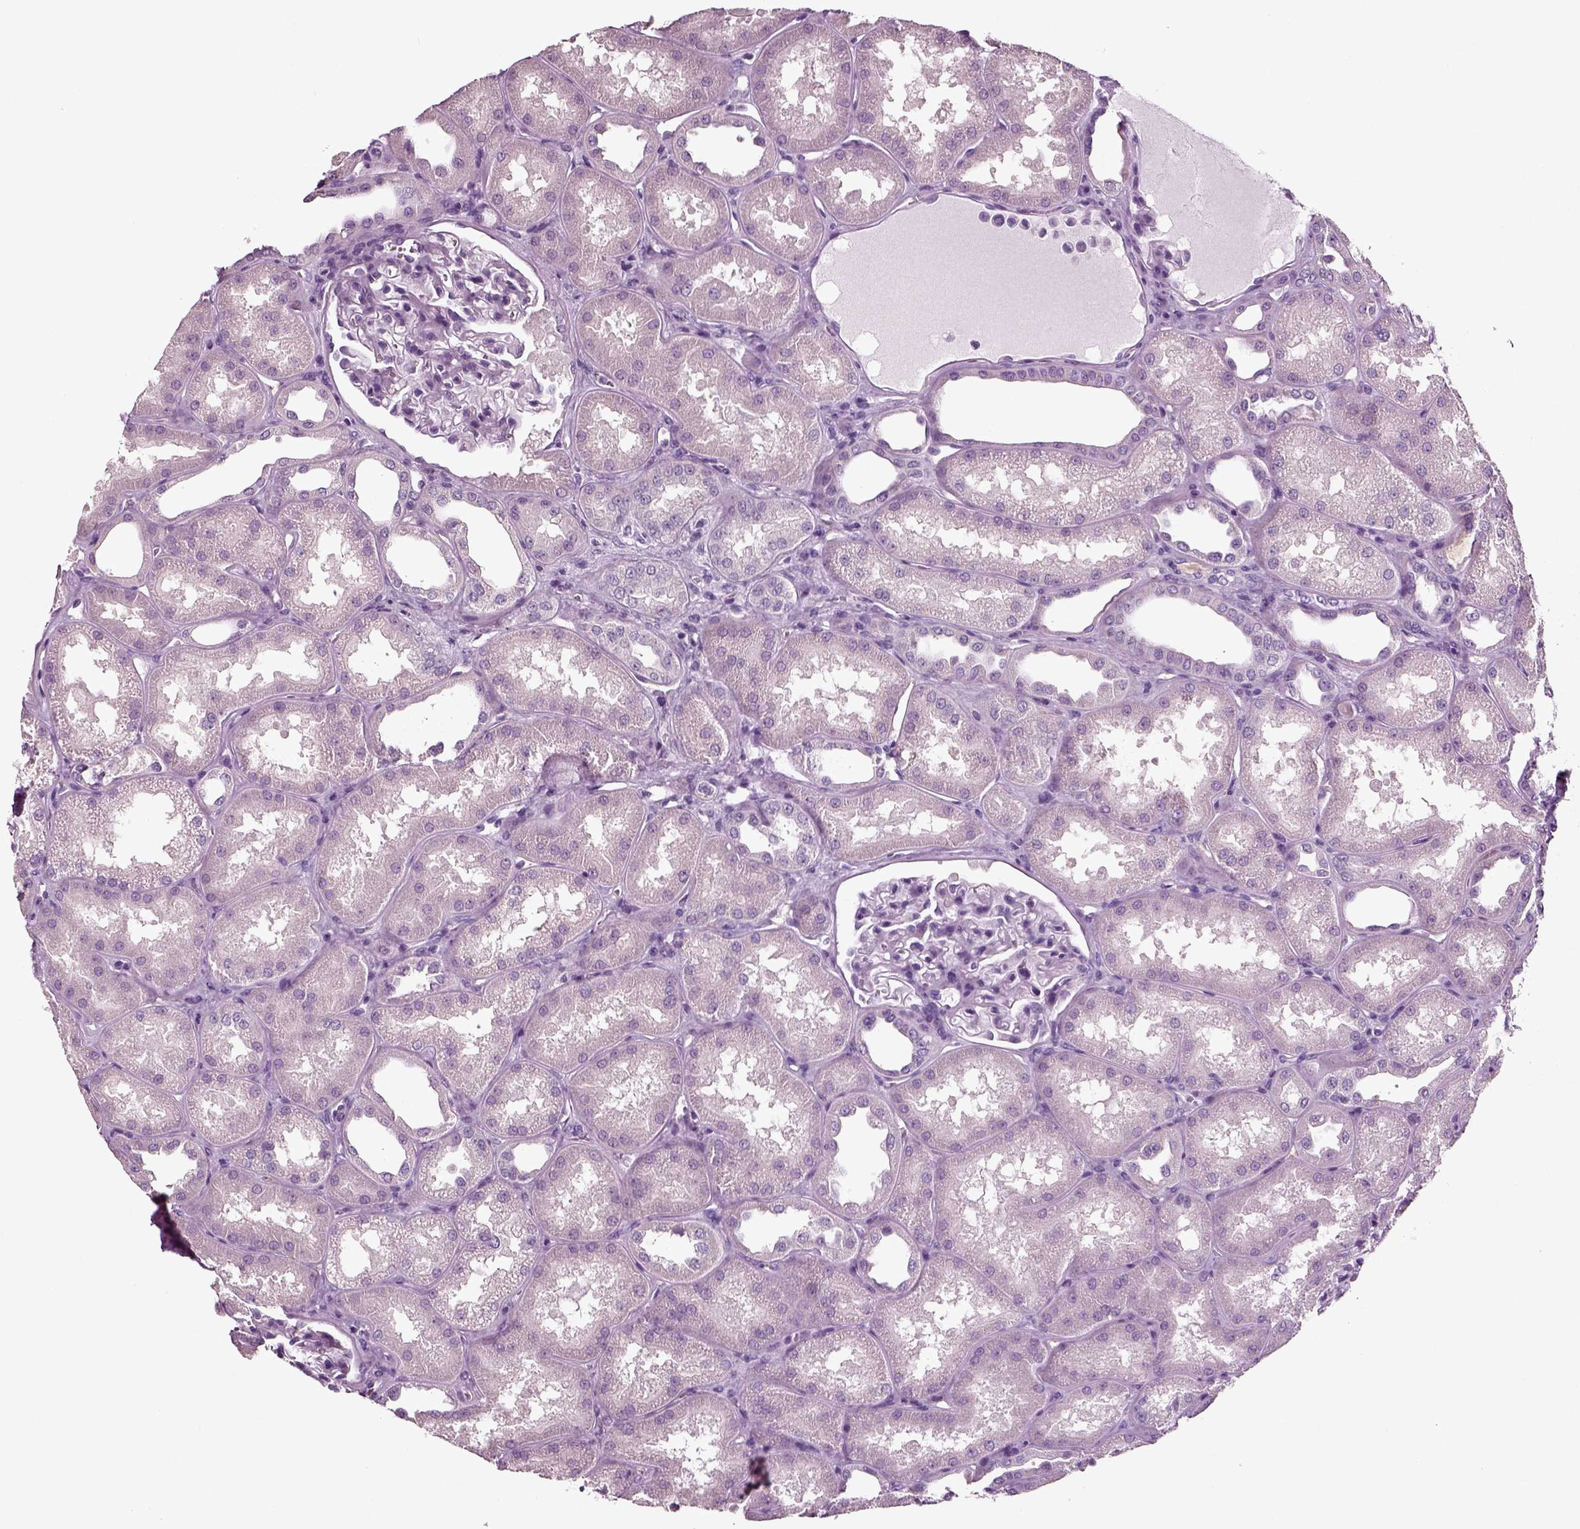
{"staining": {"intensity": "negative", "quantity": "none", "location": "none"}, "tissue": "kidney", "cell_type": "Cells in glomeruli", "image_type": "normal", "snomed": [{"axis": "morphology", "description": "Normal tissue, NOS"}, {"axis": "topography", "description": "Kidney"}], "caption": "Micrograph shows no protein staining in cells in glomeruli of benign kidney.", "gene": "DEFB118", "patient": {"sex": "male", "age": 61}}